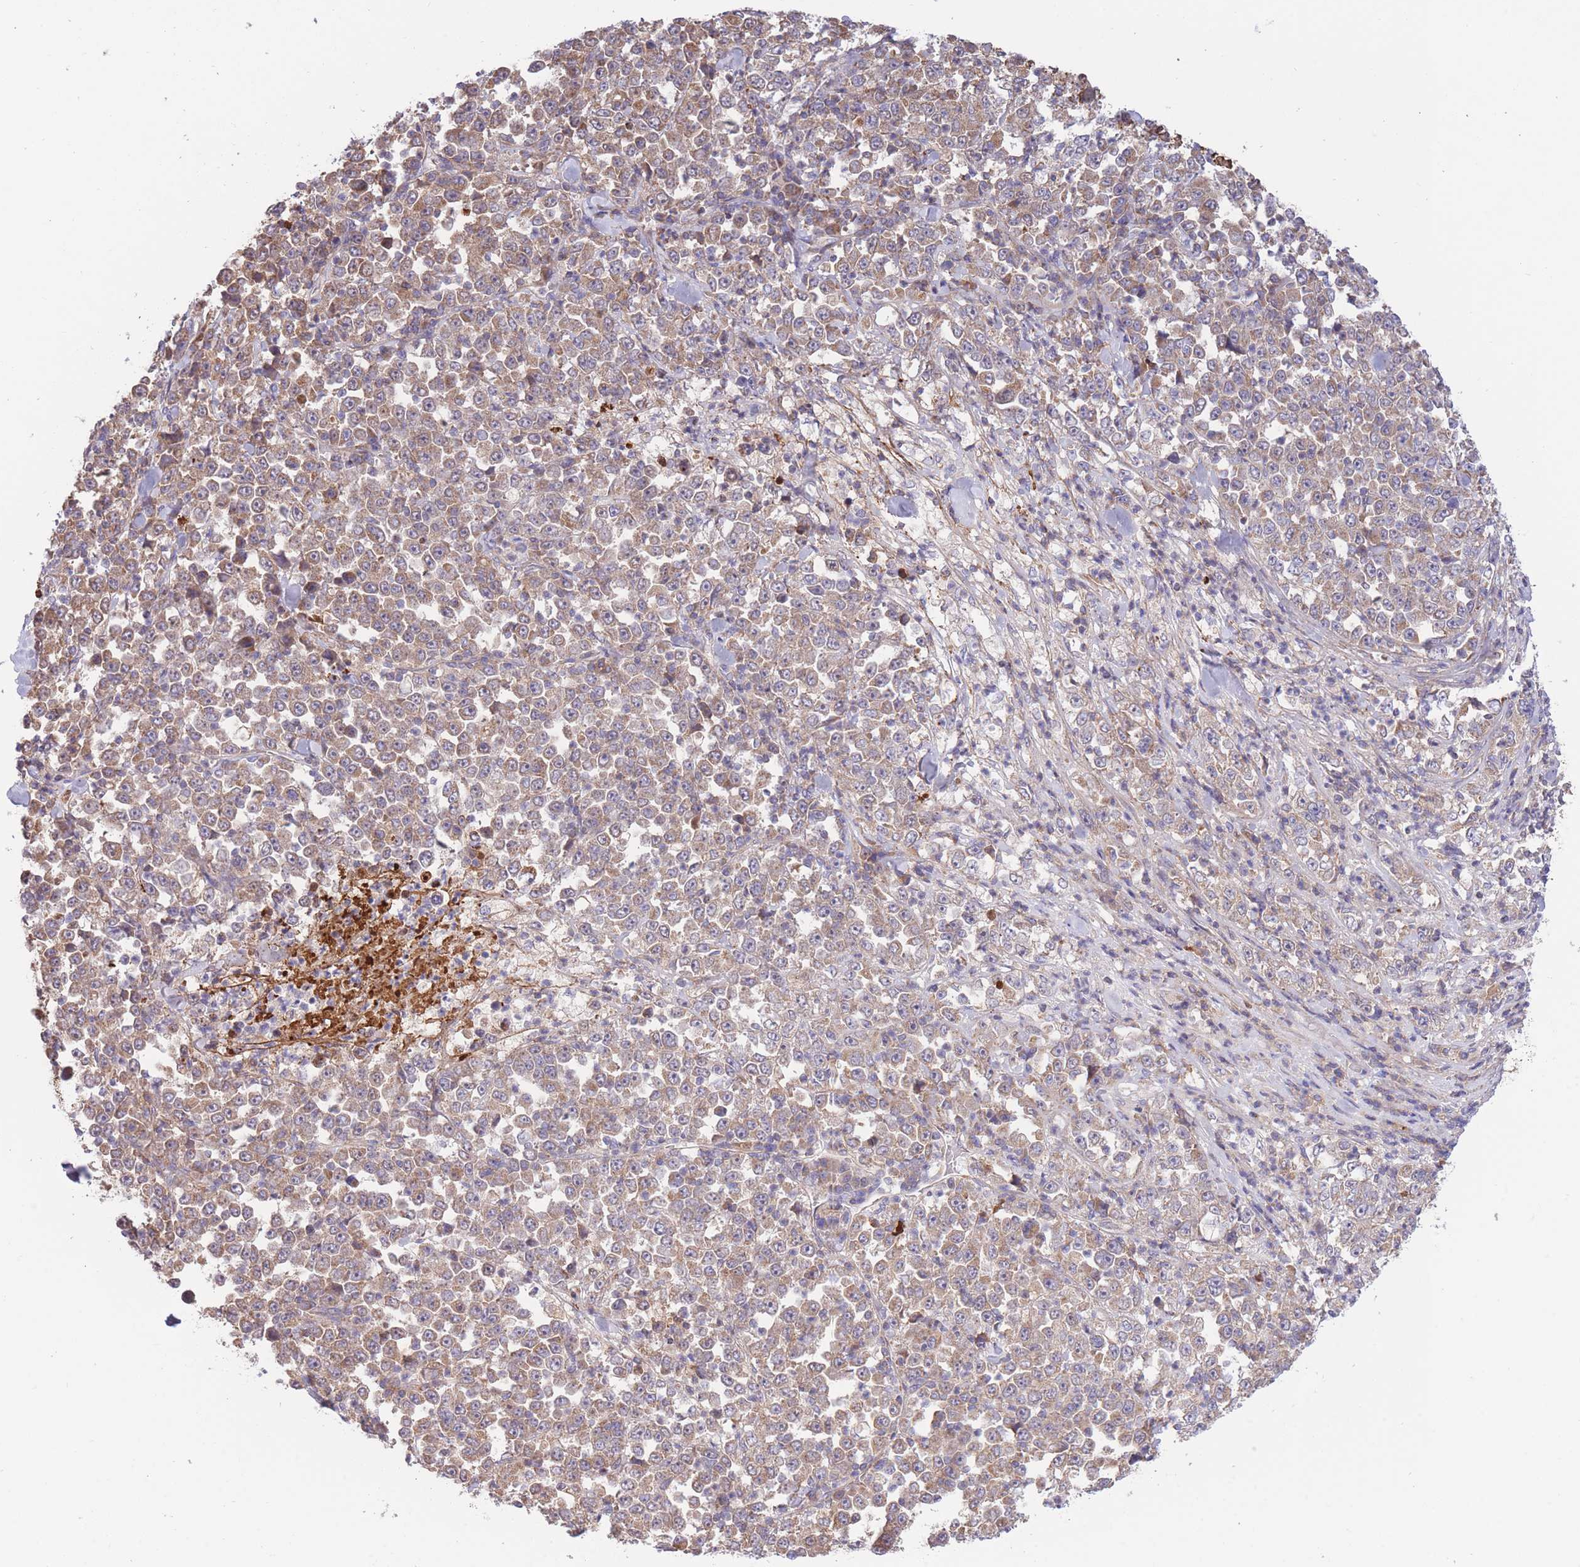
{"staining": {"intensity": "weak", "quantity": ">75%", "location": "cytoplasmic/membranous"}, "tissue": "stomach cancer", "cell_type": "Tumor cells", "image_type": "cancer", "snomed": [{"axis": "morphology", "description": "Normal tissue, NOS"}, {"axis": "morphology", "description": "Adenocarcinoma, NOS"}, {"axis": "topography", "description": "Stomach, upper"}, {"axis": "topography", "description": "Stomach"}], "caption": "A brown stain shows weak cytoplasmic/membranous expression of a protein in human stomach cancer (adenocarcinoma) tumor cells. Ihc stains the protein in brown and the nuclei are stained blue.", "gene": "ATP13A2", "patient": {"sex": "male", "age": 59}}